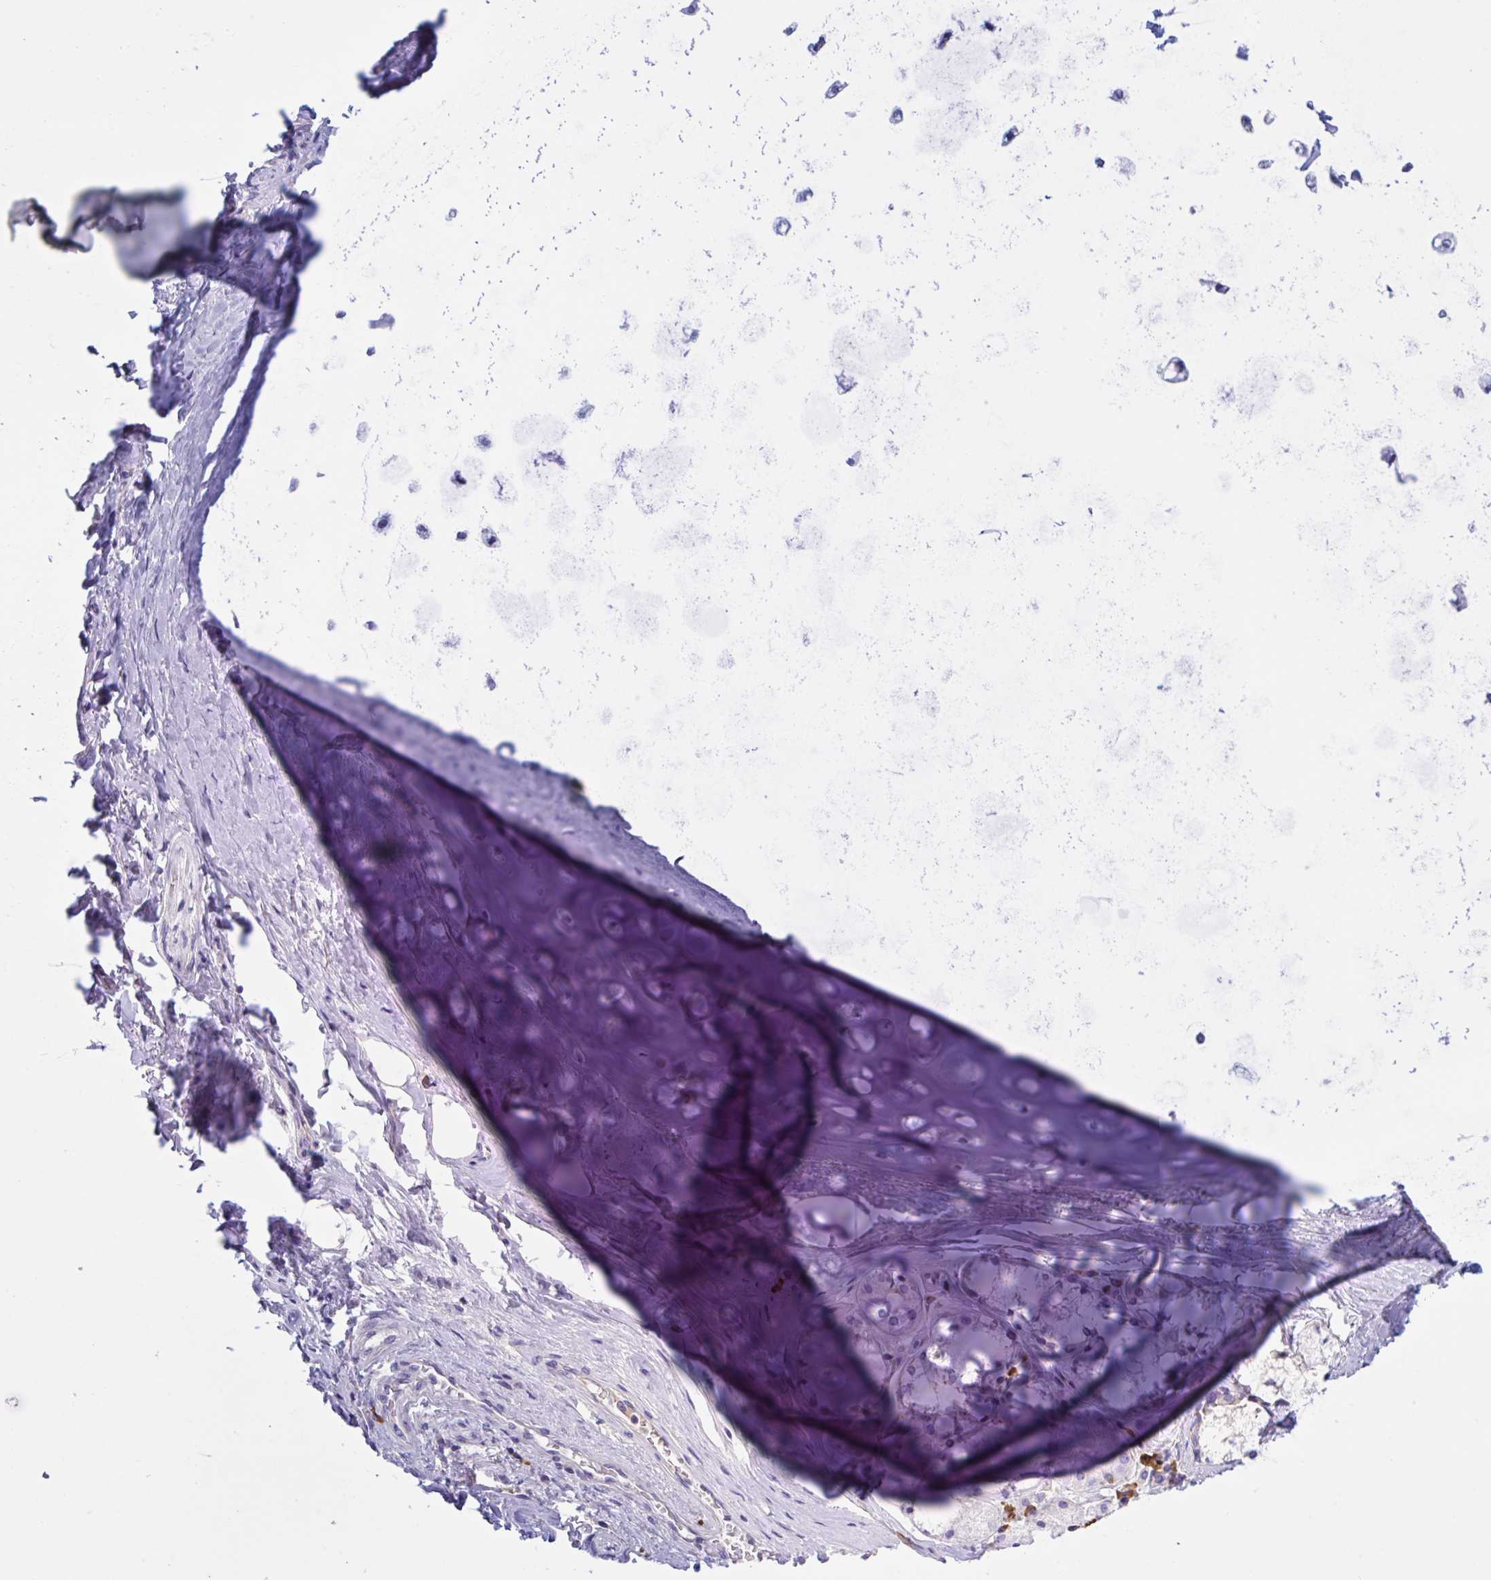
{"staining": {"intensity": "negative", "quantity": "none", "location": "none"}, "tissue": "adipose tissue", "cell_type": "Adipocytes", "image_type": "normal", "snomed": [{"axis": "morphology", "description": "Normal tissue, NOS"}, {"axis": "topography", "description": "Cartilage tissue"}, {"axis": "topography", "description": "Bronchus"}], "caption": "IHC of benign human adipose tissue exhibits no staining in adipocytes. (IHC, brightfield microscopy, high magnification).", "gene": "MS4A14", "patient": {"sex": "male", "age": 64}}